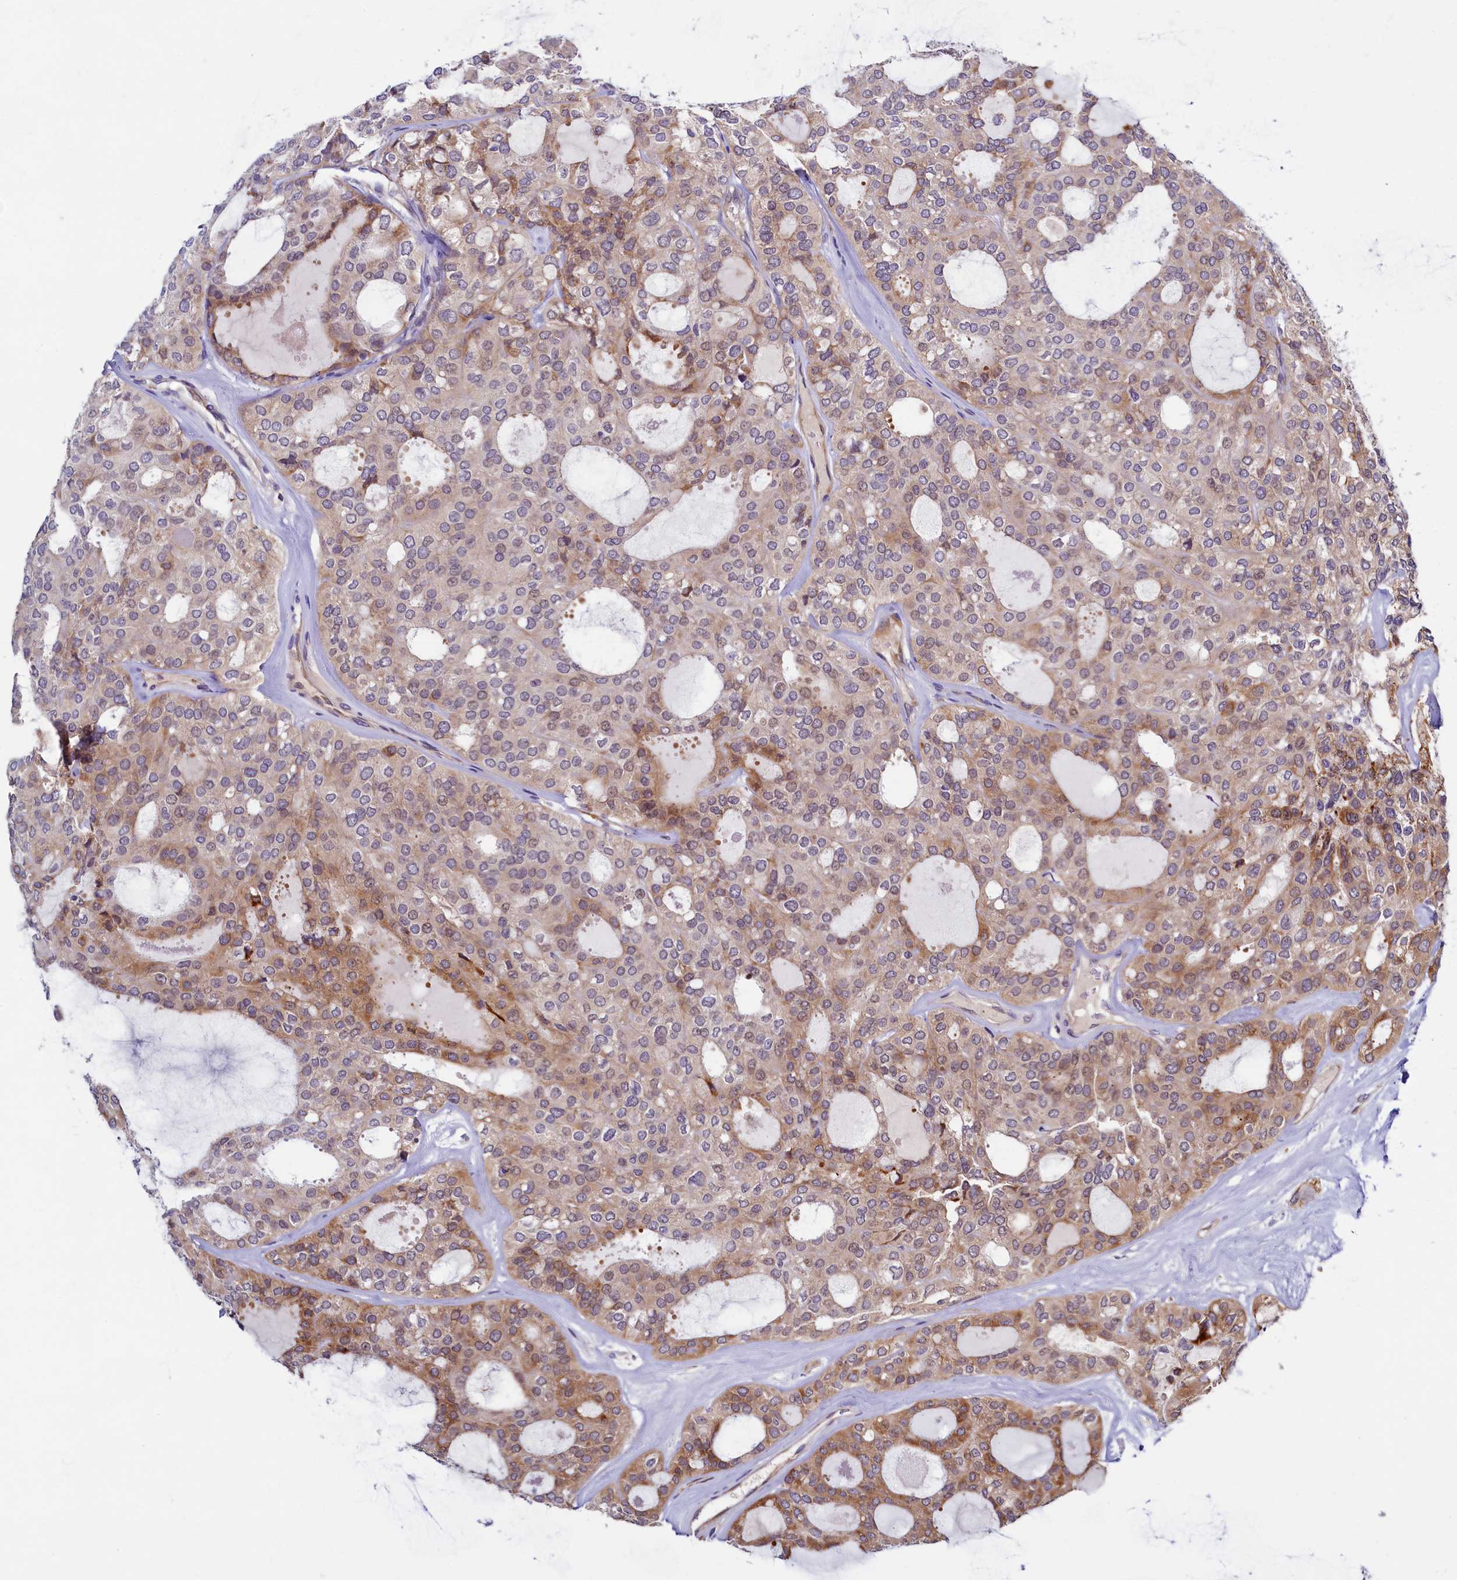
{"staining": {"intensity": "moderate", "quantity": "25%-75%", "location": "cytoplasmic/membranous"}, "tissue": "thyroid cancer", "cell_type": "Tumor cells", "image_type": "cancer", "snomed": [{"axis": "morphology", "description": "Follicular adenoma carcinoma, NOS"}, {"axis": "topography", "description": "Thyroid gland"}], "caption": "DAB (3,3'-diaminobenzidine) immunohistochemical staining of thyroid cancer exhibits moderate cytoplasmic/membranous protein staining in about 25%-75% of tumor cells.", "gene": "SLC16A14", "patient": {"sex": "male", "age": 75}}